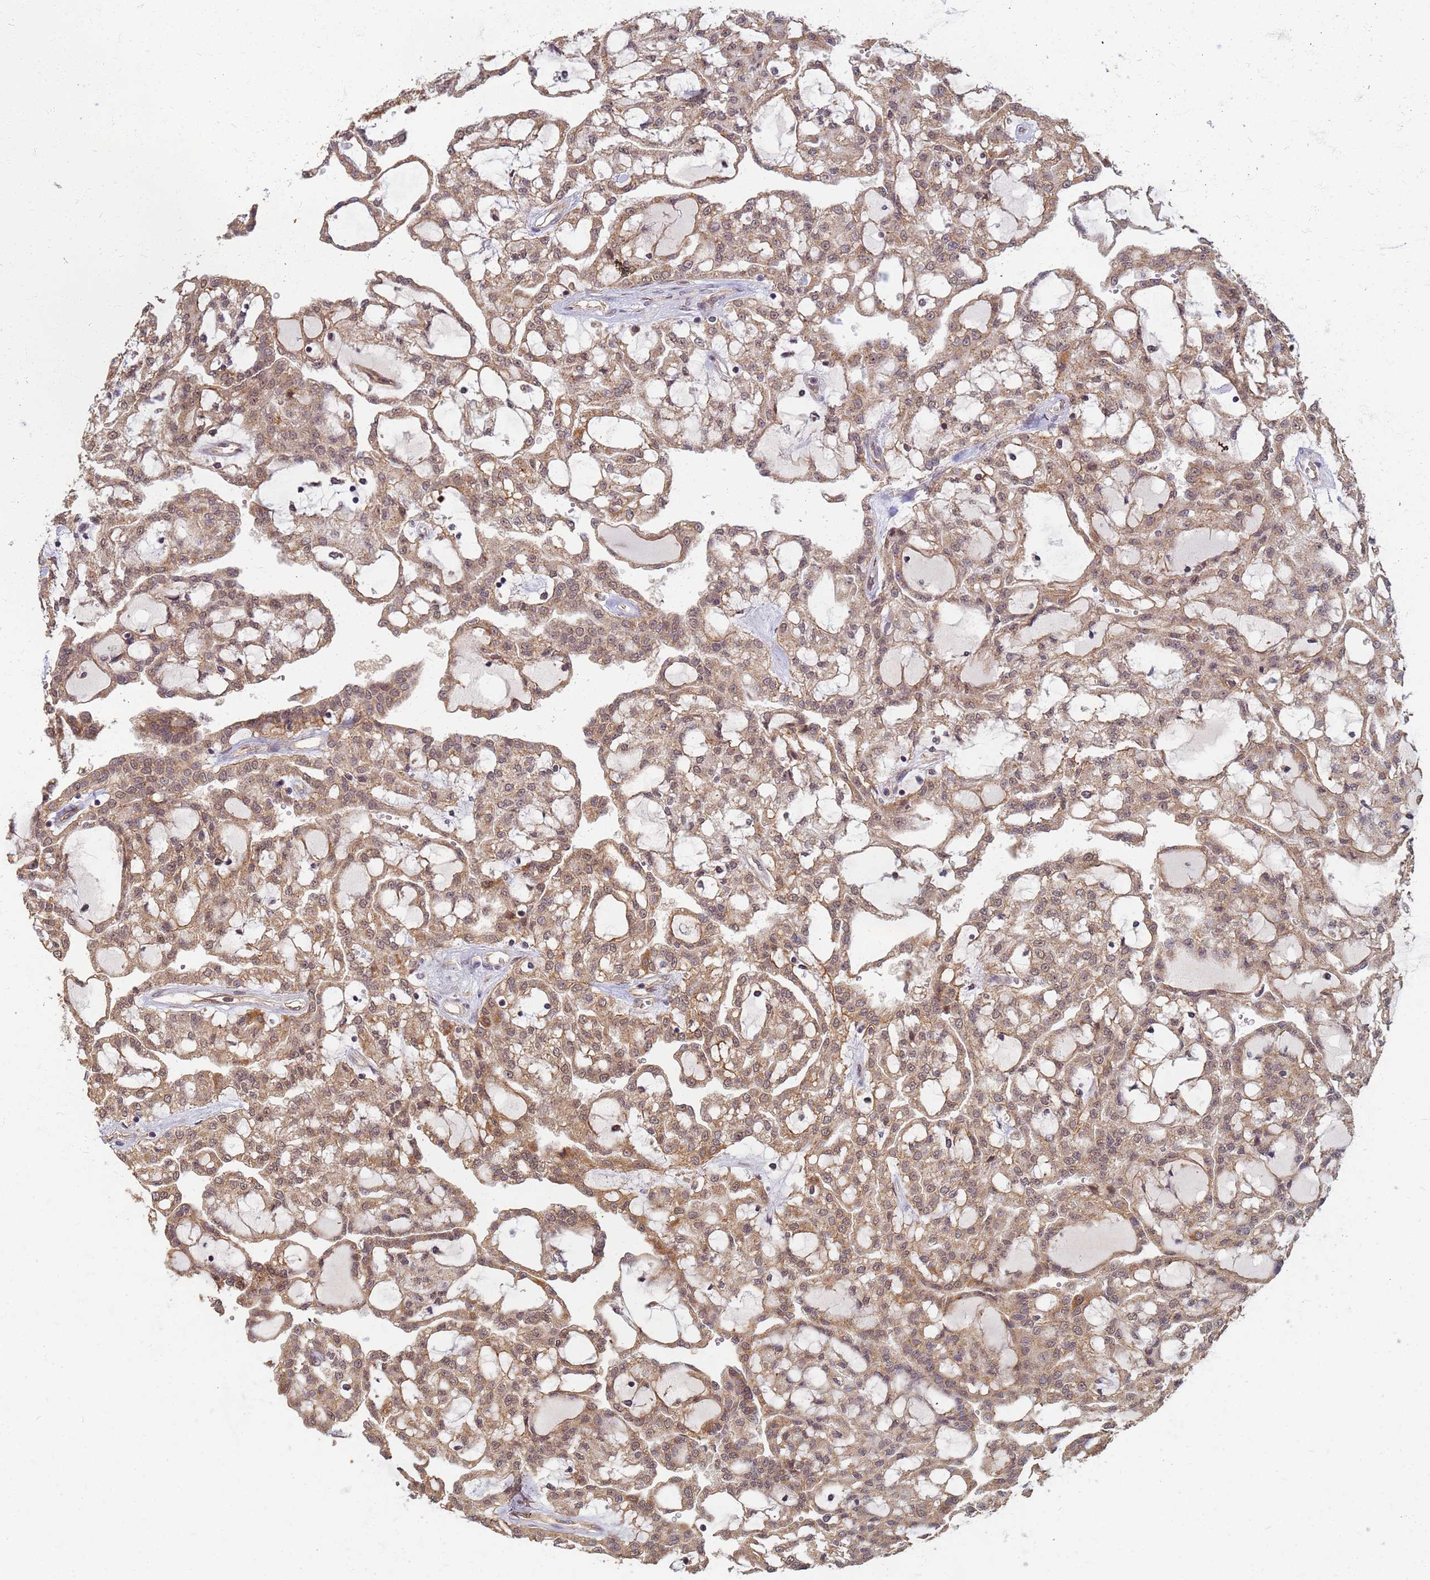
{"staining": {"intensity": "moderate", "quantity": ">75%", "location": "cytoplasmic/membranous,nuclear"}, "tissue": "renal cancer", "cell_type": "Tumor cells", "image_type": "cancer", "snomed": [{"axis": "morphology", "description": "Adenocarcinoma, NOS"}, {"axis": "topography", "description": "Kidney"}], "caption": "Human renal adenocarcinoma stained with a brown dye demonstrates moderate cytoplasmic/membranous and nuclear positive expression in about >75% of tumor cells.", "gene": "ITGB4", "patient": {"sex": "male", "age": 63}}